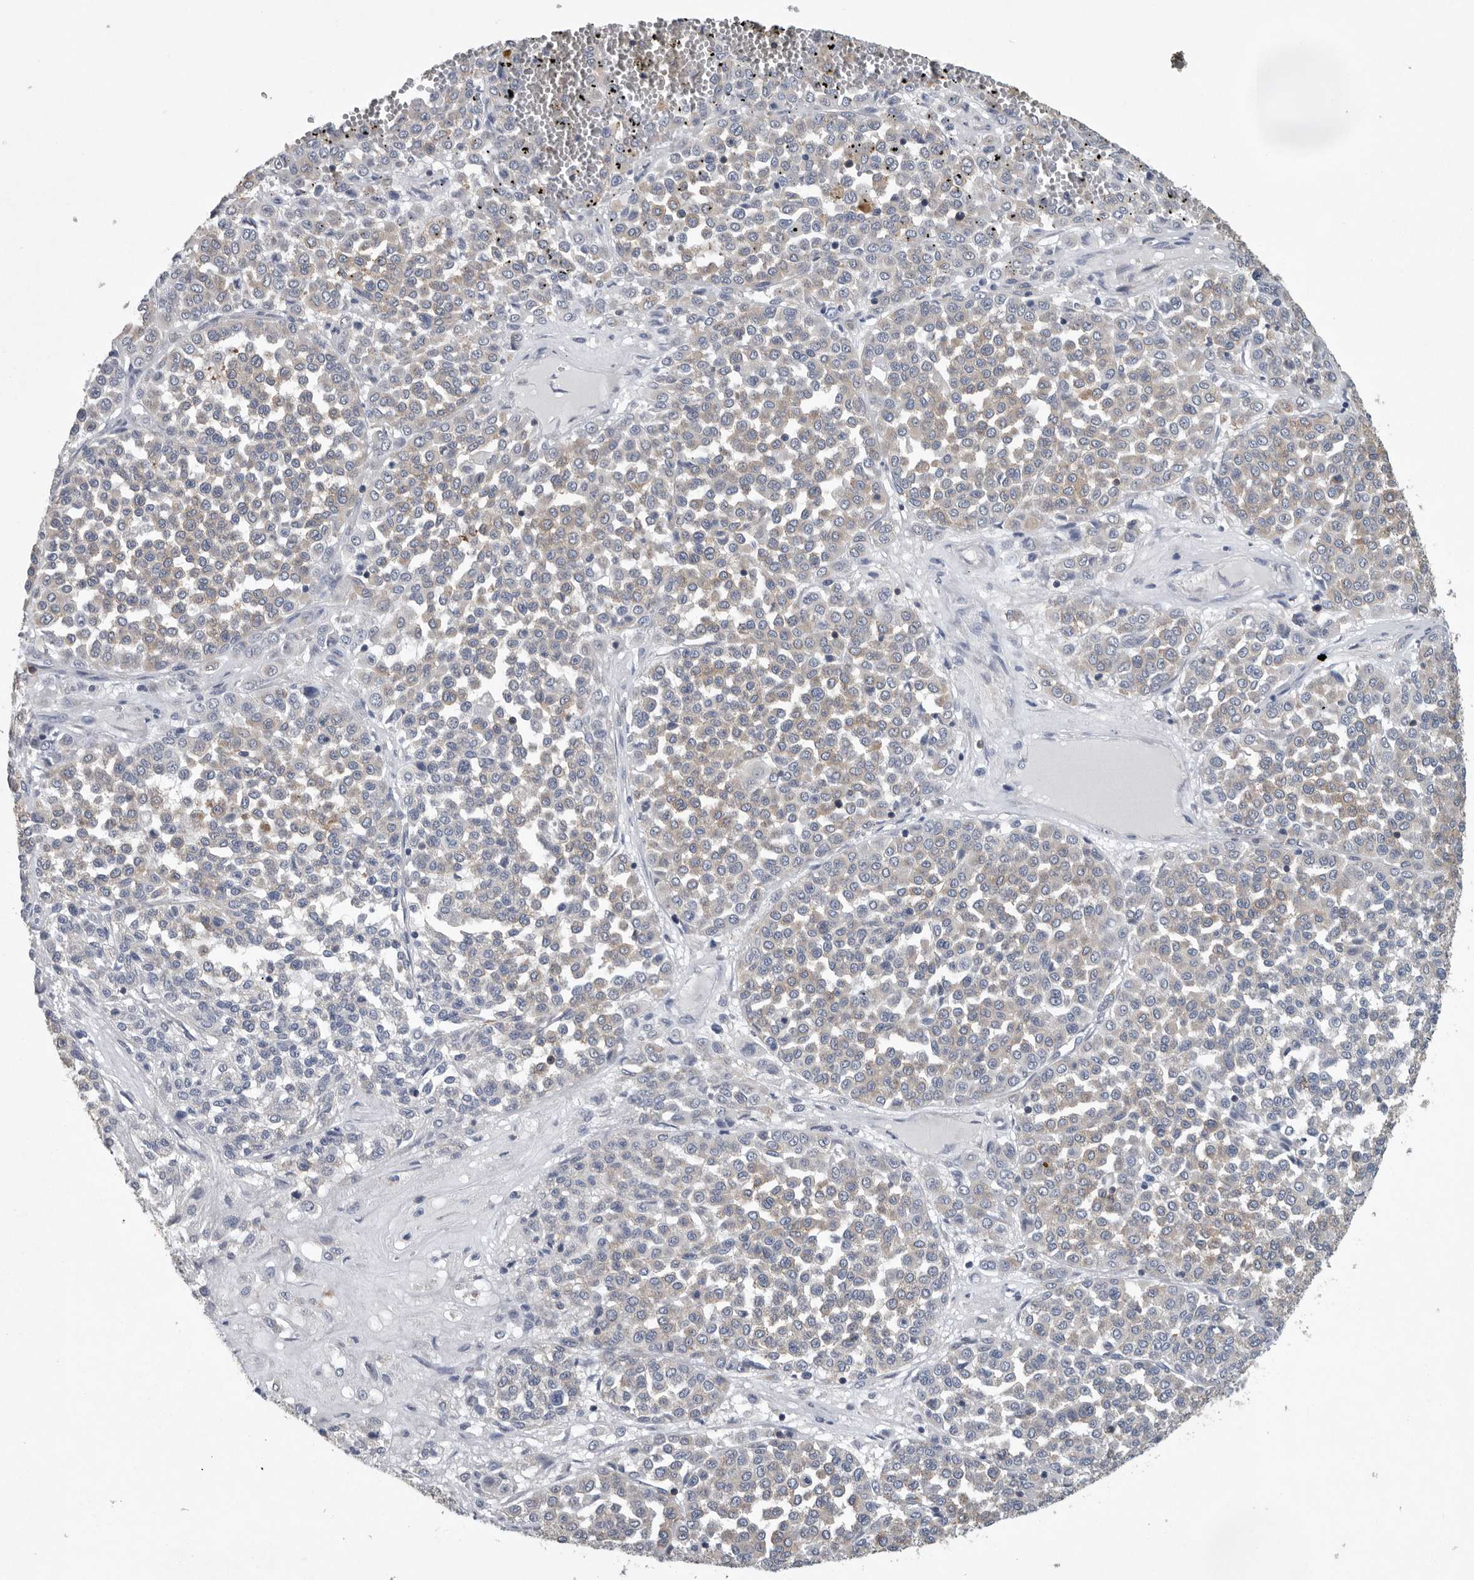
{"staining": {"intensity": "negative", "quantity": "none", "location": "none"}, "tissue": "melanoma", "cell_type": "Tumor cells", "image_type": "cancer", "snomed": [{"axis": "morphology", "description": "Malignant melanoma, Metastatic site"}, {"axis": "topography", "description": "Pancreas"}], "caption": "An immunohistochemistry image of malignant melanoma (metastatic site) is shown. There is no staining in tumor cells of malignant melanoma (metastatic site).", "gene": "PDCD4", "patient": {"sex": "female", "age": 30}}